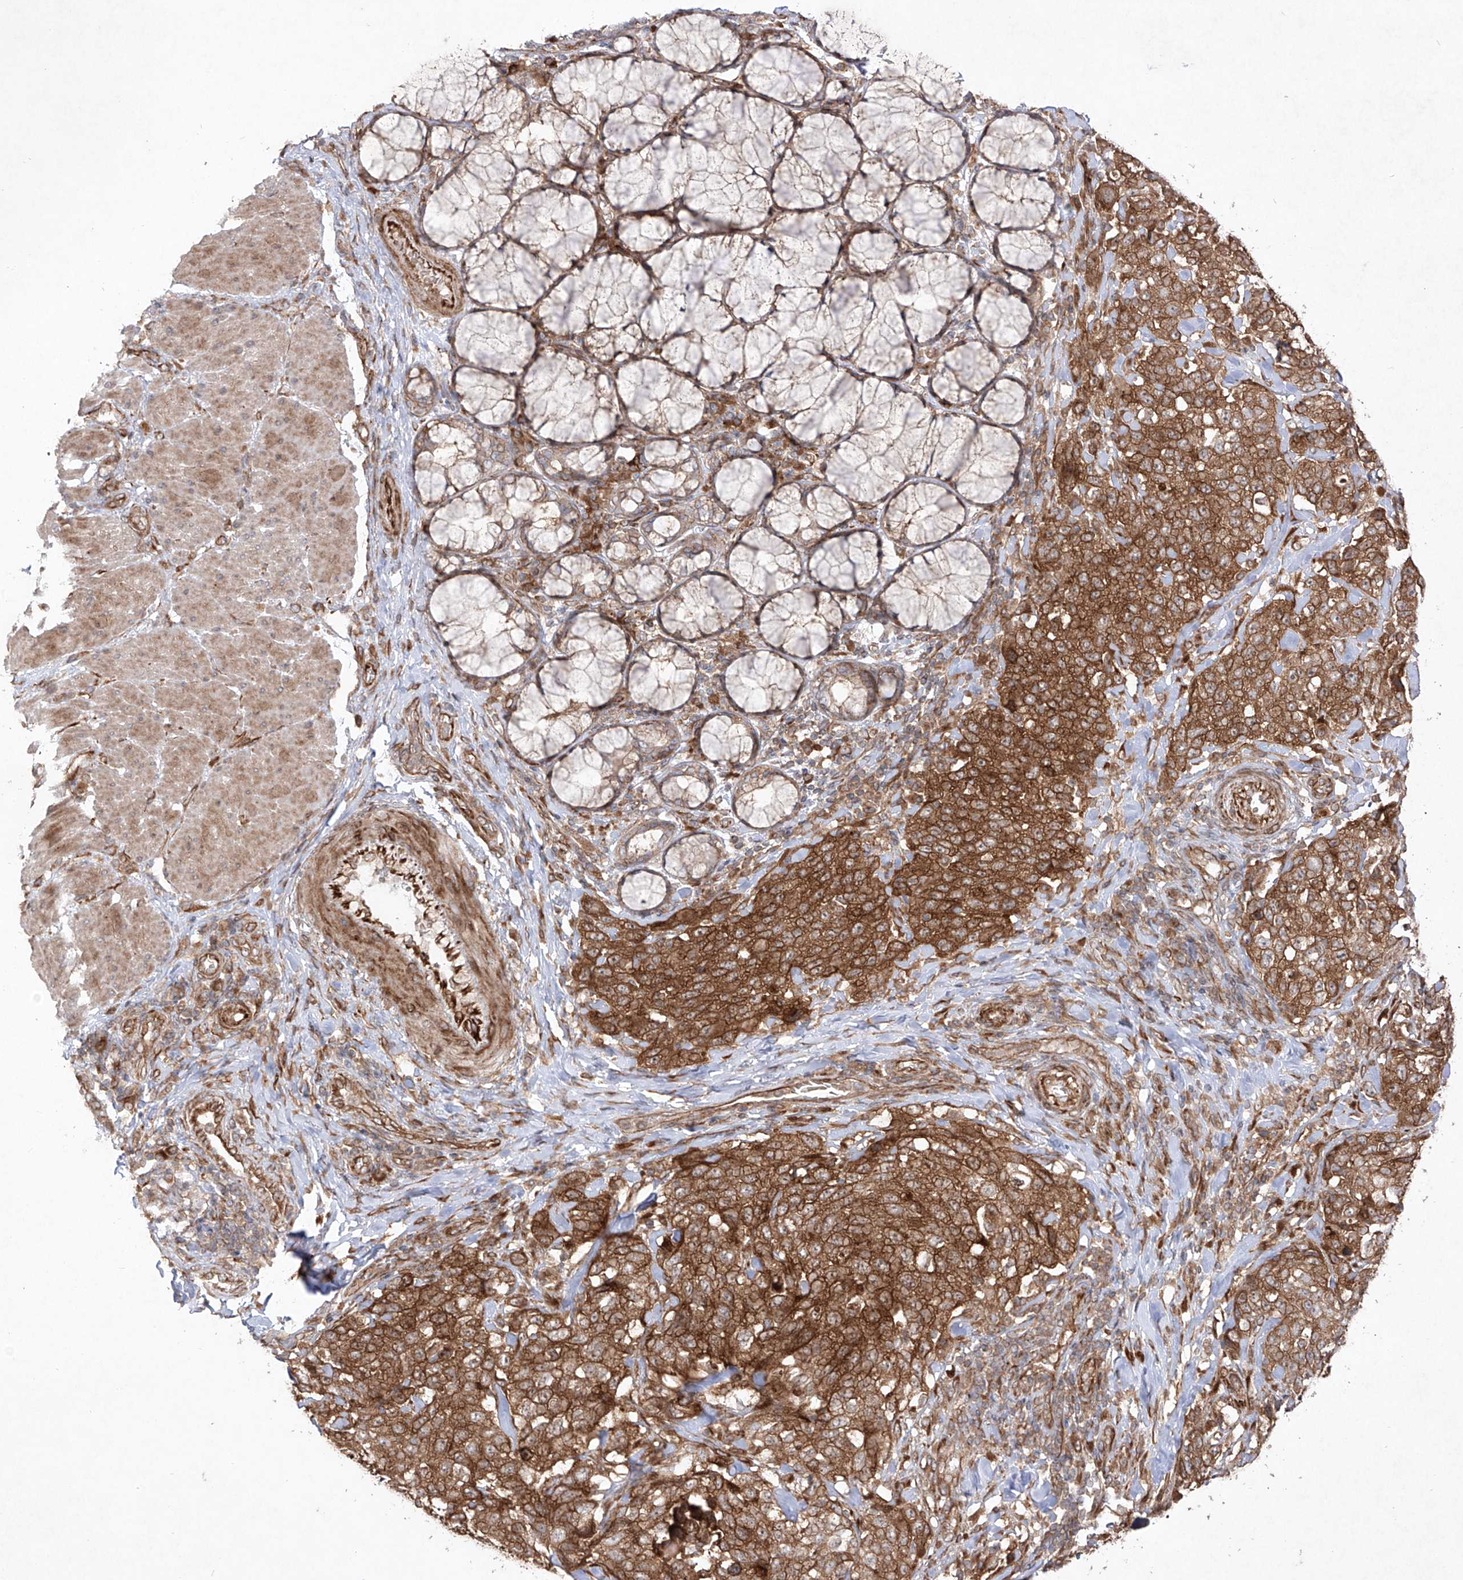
{"staining": {"intensity": "strong", "quantity": ">75%", "location": "cytoplasmic/membranous"}, "tissue": "stomach cancer", "cell_type": "Tumor cells", "image_type": "cancer", "snomed": [{"axis": "morphology", "description": "Adenocarcinoma, NOS"}, {"axis": "topography", "description": "Stomach"}], "caption": "Approximately >75% of tumor cells in adenocarcinoma (stomach) exhibit strong cytoplasmic/membranous protein staining as visualized by brown immunohistochemical staining.", "gene": "YKT6", "patient": {"sex": "male", "age": 48}}